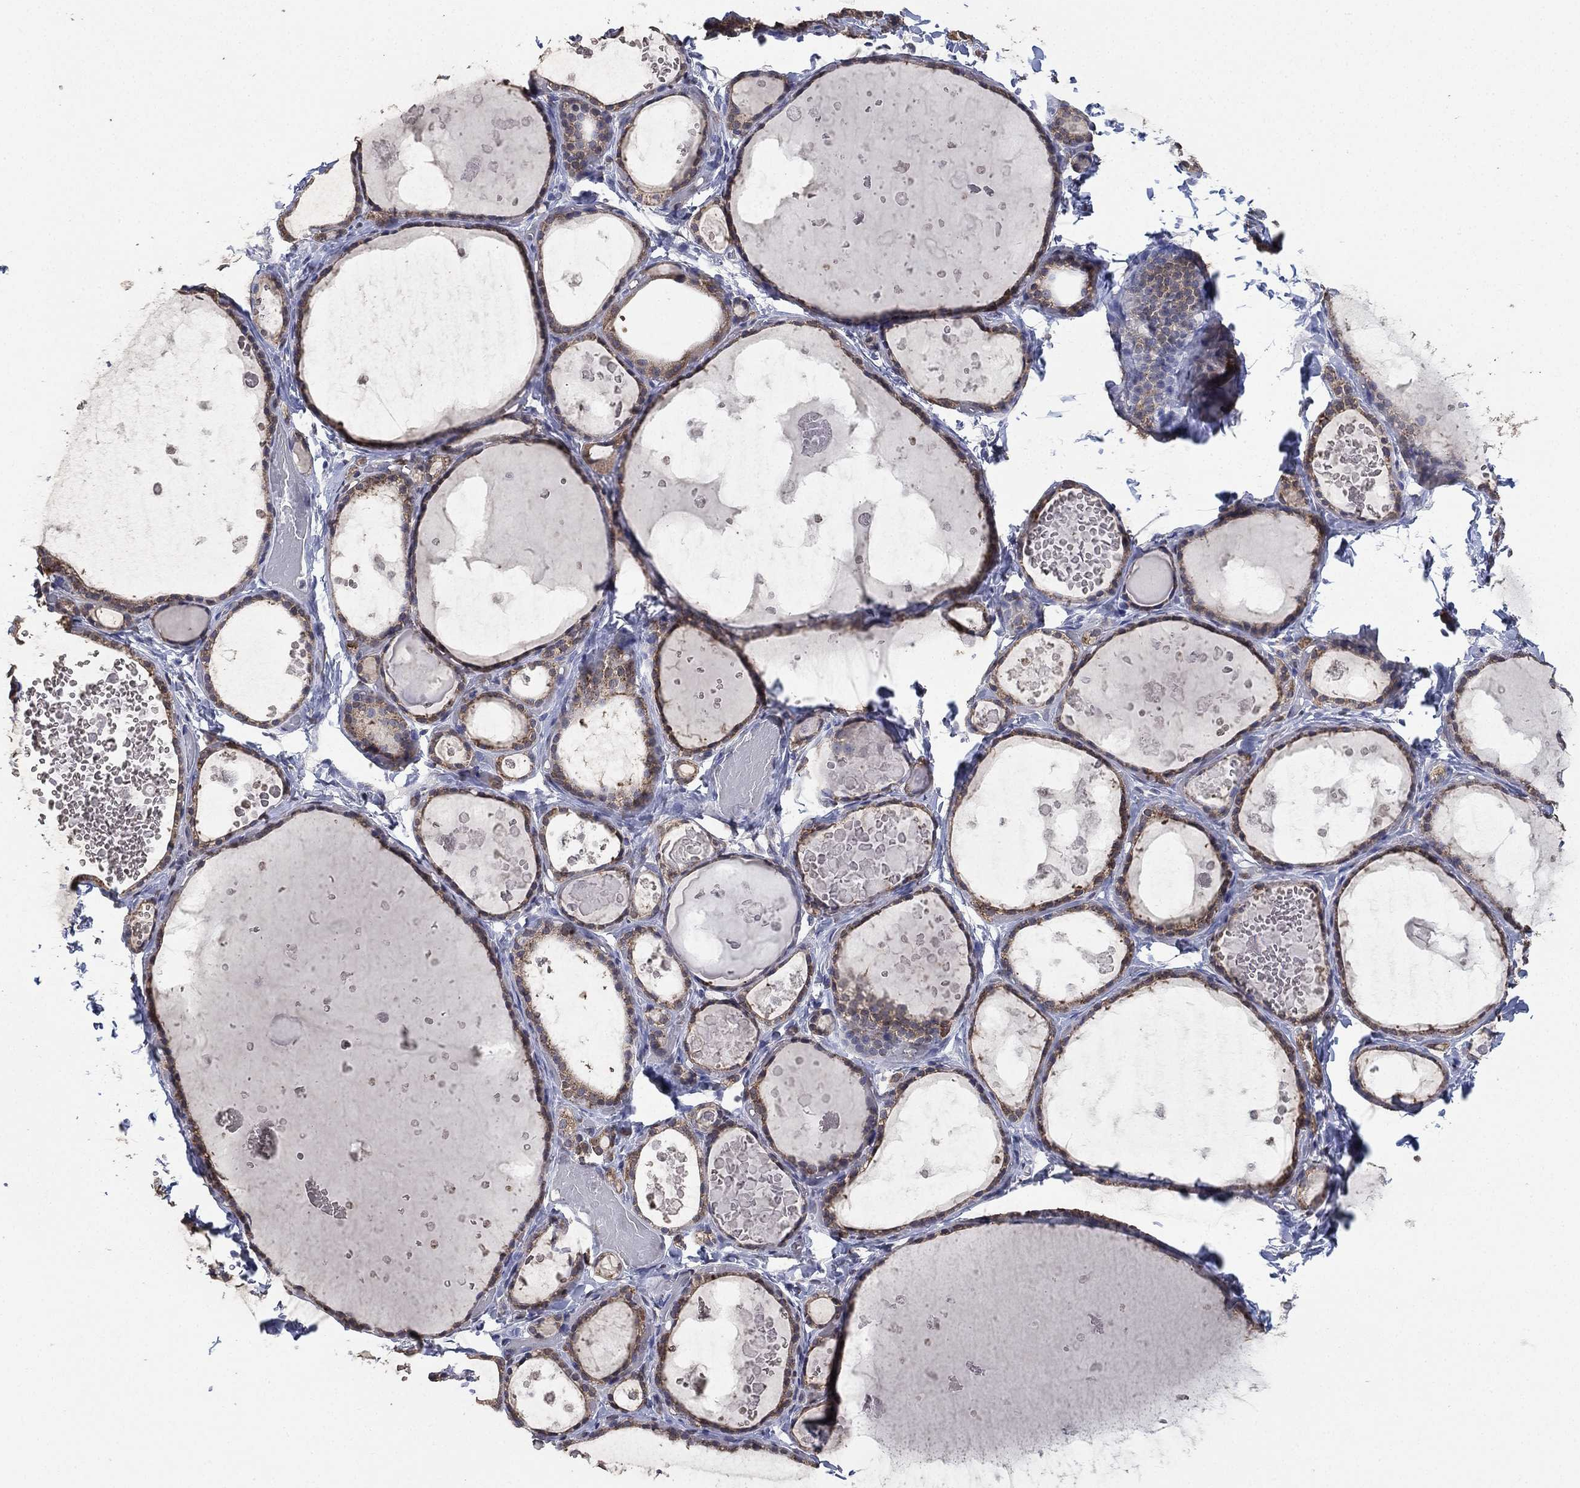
{"staining": {"intensity": "moderate", "quantity": "25%-75%", "location": "cytoplasmic/membranous"}, "tissue": "thyroid gland", "cell_type": "Glandular cells", "image_type": "normal", "snomed": [{"axis": "morphology", "description": "Normal tissue, NOS"}, {"axis": "topography", "description": "Thyroid gland"}], "caption": "A high-resolution image shows immunohistochemistry (IHC) staining of unremarkable thyroid gland, which demonstrates moderate cytoplasmic/membranous staining in approximately 25%-75% of glandular cells.", "gene": "ALDH7A1", "patient": {"sex": "female", "age": 56}}